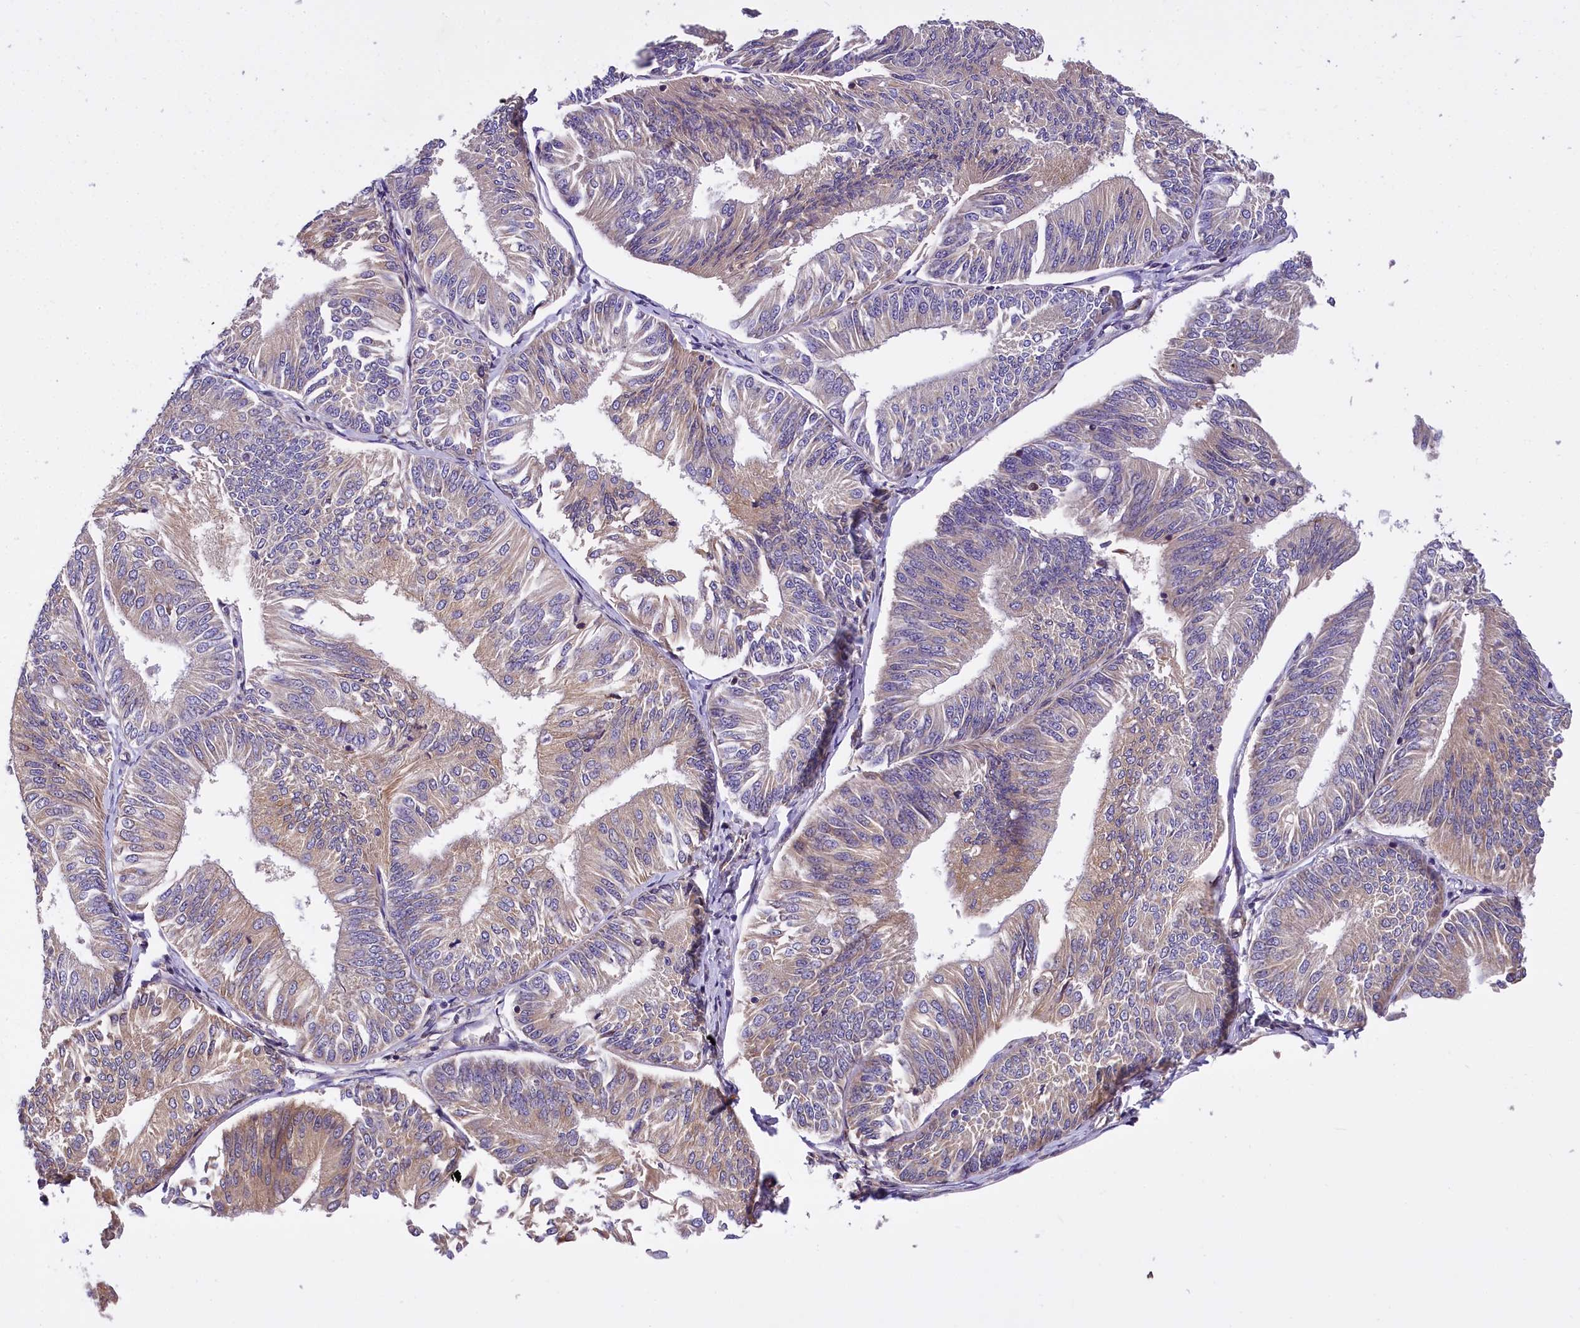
{"staining": {"intensity": "weak", "quantity": "25%-75%", "location": "cytoplasmic/membranous"}, "tissue": "endometrial cancer", "cell_type": "Tumor cells", "image_type": "cancer", "snomed": [{"axis": "morphology", "description": "Adenocarcinoma, NOS"}, {"axis": "topography", "description": "Endometrium"}], "caption": "Protein staining by immunohistochemistry shows weak cytoplasmic/membranous positivity in approximately 25%-75% of tumor cells in endometrial cancer (adenocarcinoma).", "gene": "SUPV3L1", "patient": {"sex": "female", "age": 58}}